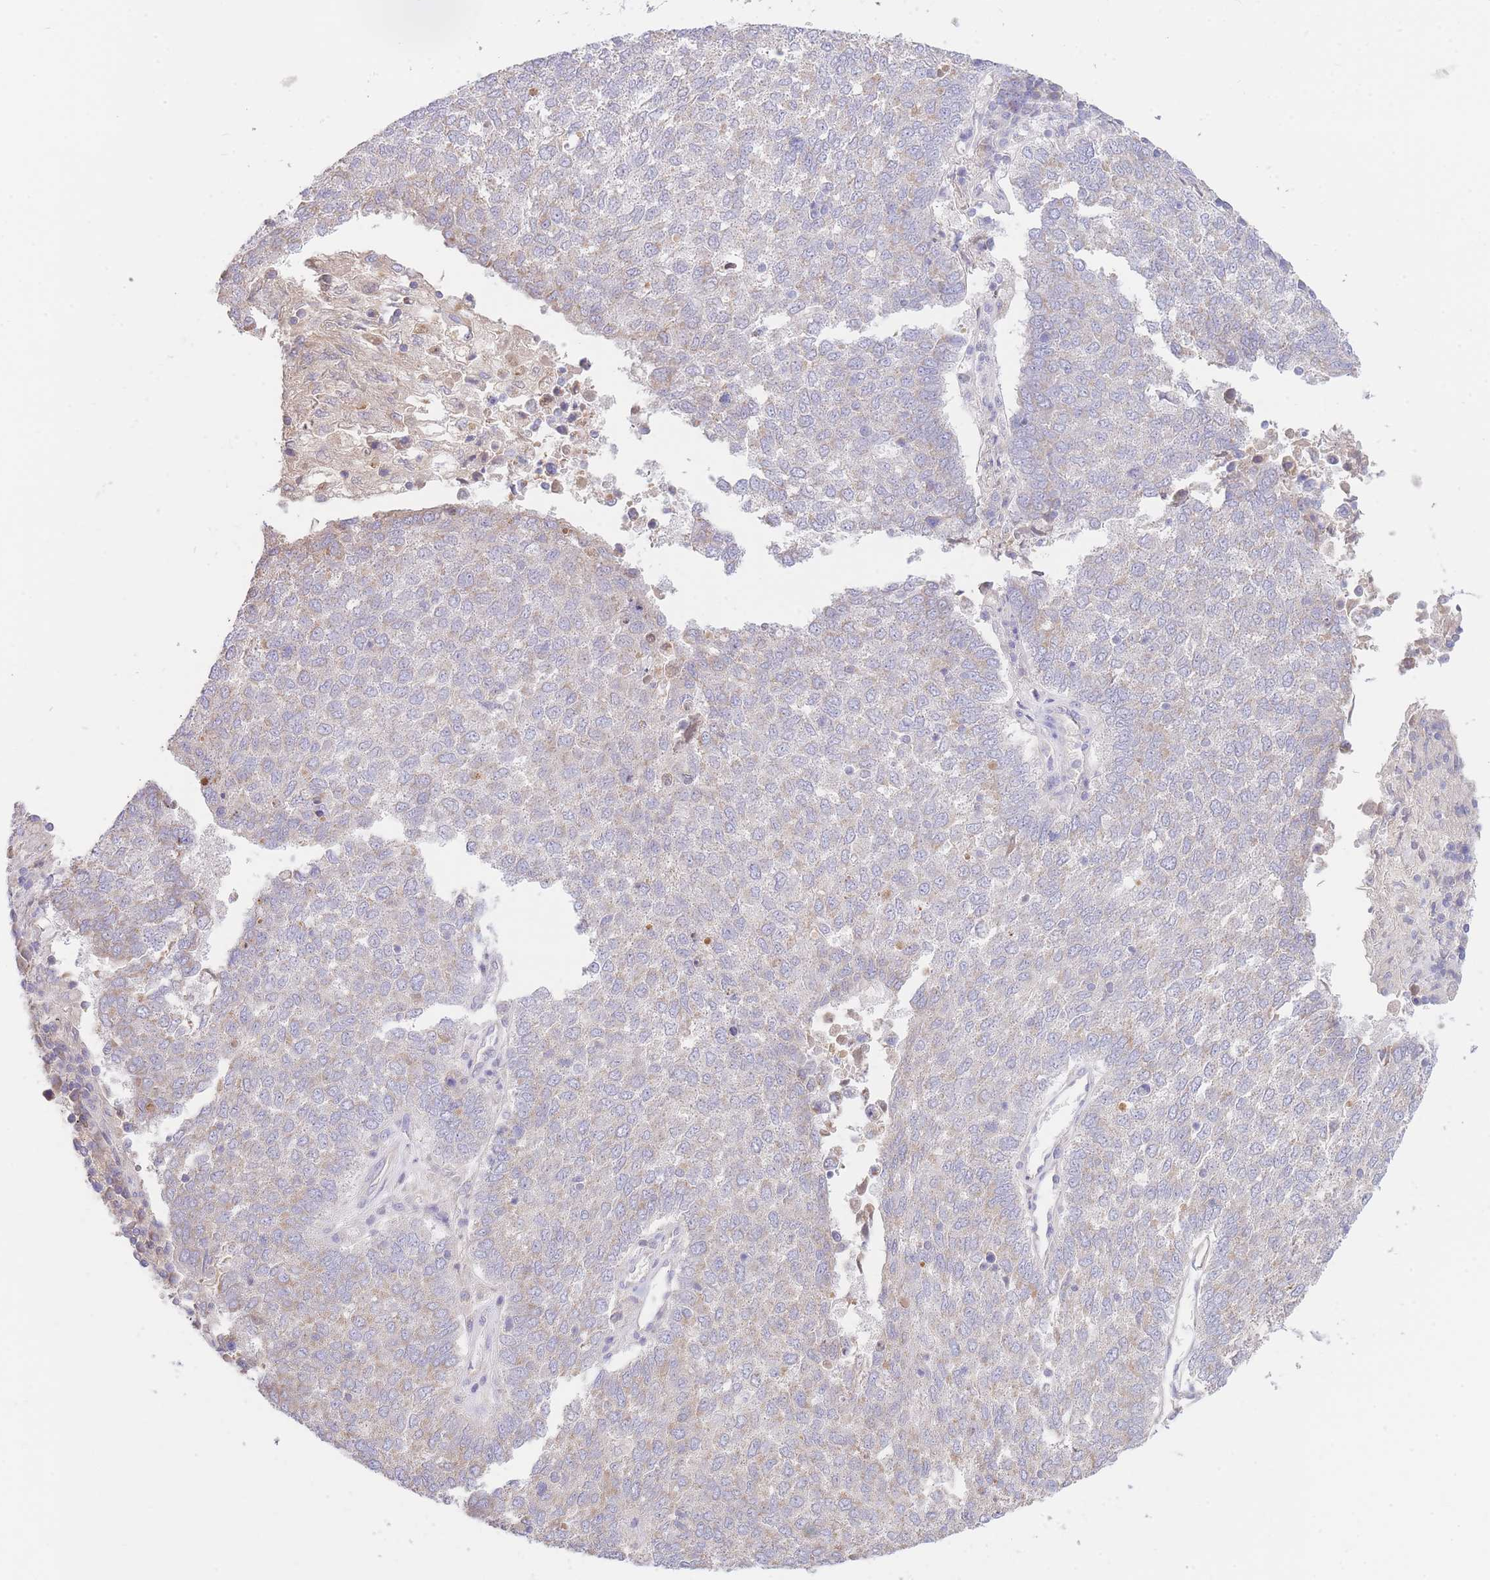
{"staining": {"intensity": "weak", "quantity": "25%-75%", "location": "cytoplasmic/membranous"}, "tissue": "lung cancer", "cell_type": "Tumor cells", "image_type": "cancer", "snomed": [{"axis": "morphology", "description": "Squamous cell carcinoma, NOS"}, {"axis": "topography", "description": "Lung"}], "caption": "A high-resolution image shows immunohistochemistry staining of lung cancer (squamous cell carcinoma), which shows weak cytoplasmic/membranous positivity in approximately 25%-75% of tumor cells.", "gene": "NANP", "patient": {"sex": "male", "age": 73}}